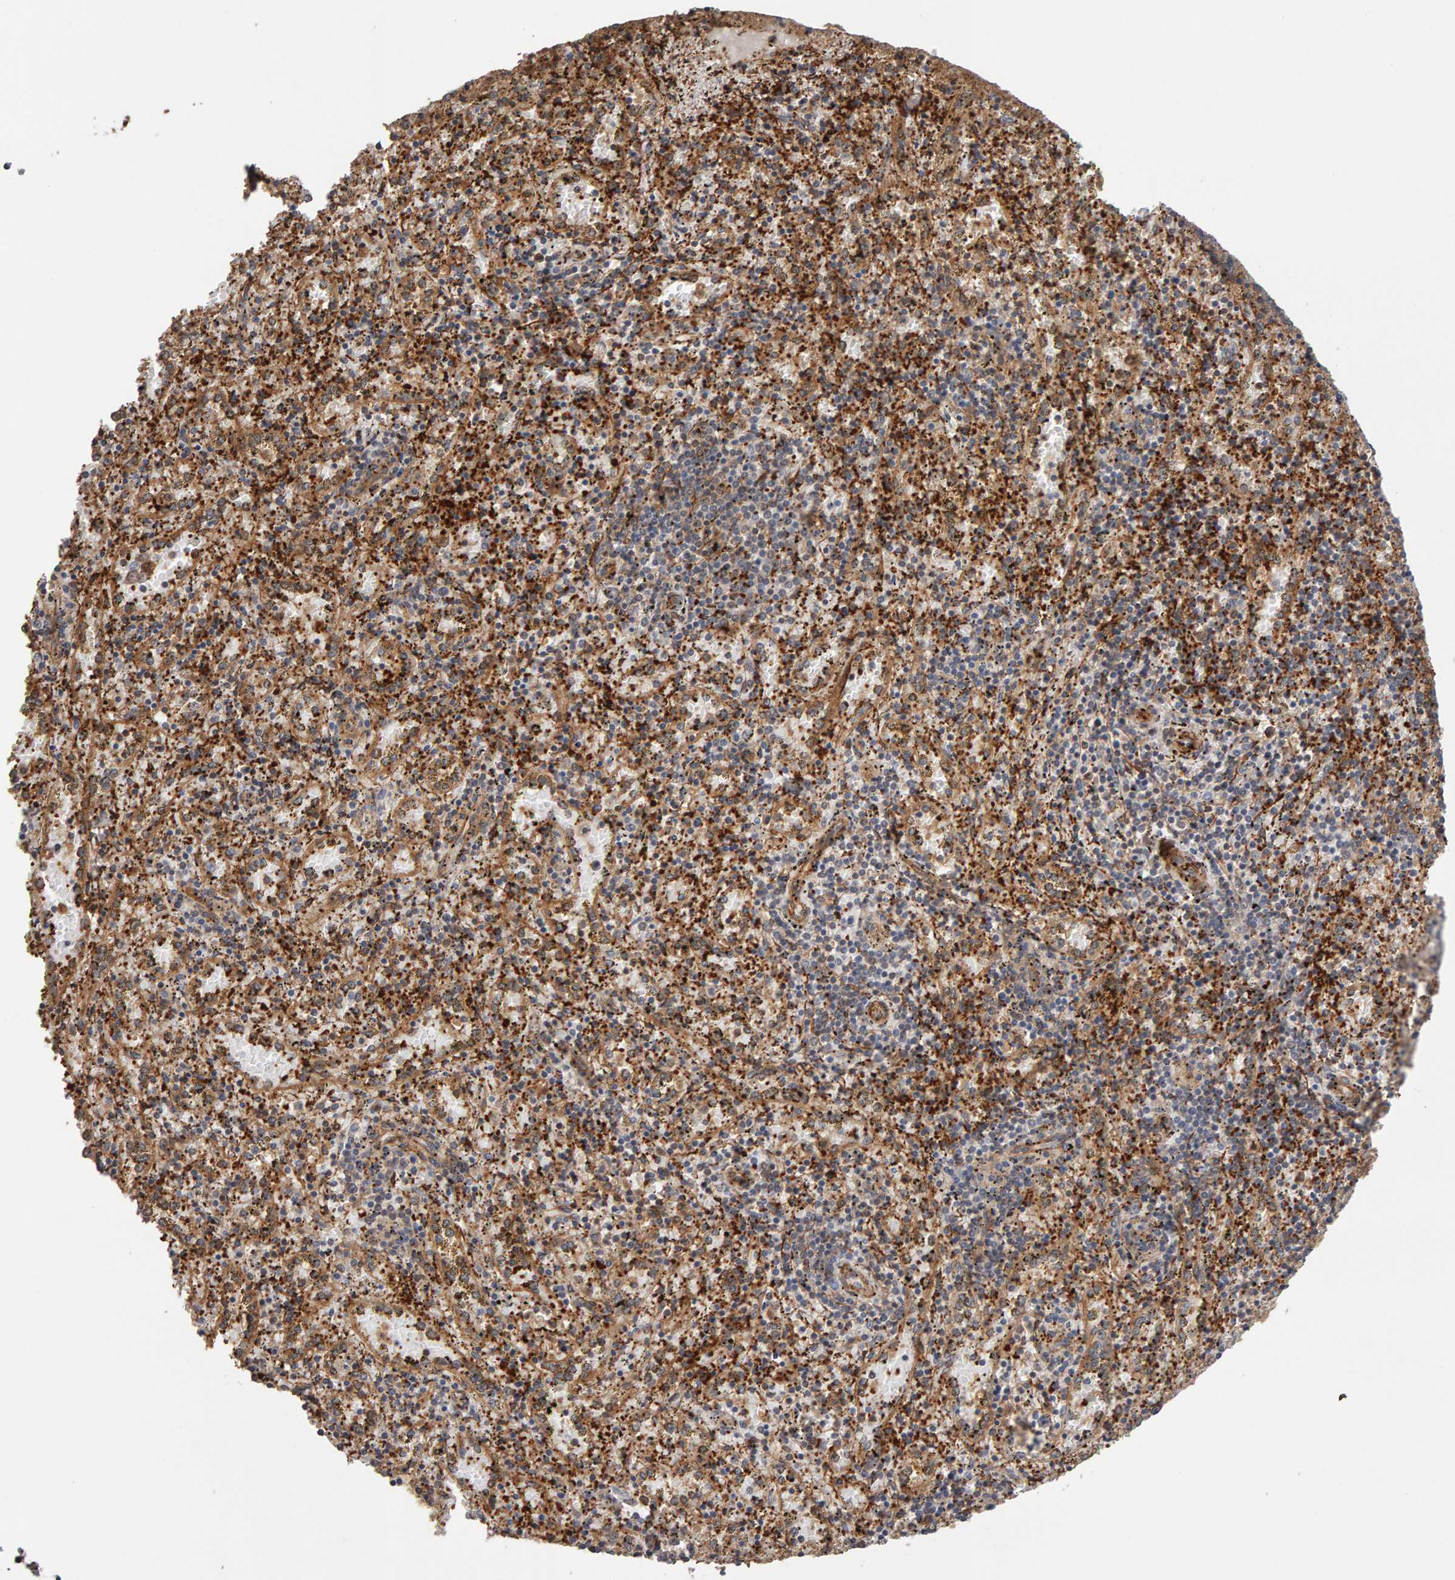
{"staining": {"intensity": "moderate", "quantity": "25%-75%", "location": "cytoplasmic/membranous"}, "tissue": "spleen", "cell_type": "Cells in red pulp", "image_type": "normal", "snomed": [{"axis": "morphology", "description": "Normal tissue, NOS"}, {"axis": "topography", "description": "Spleen"}], "caption": "Immunohistochemistry (IHC) histopathology image of benign human spleen stained for a protein (brown), which reveals medium levels of moderate cytoplasmic/membranous staining in about 25%-75% of cells in red pulp.", "gene": "SYNRG", "patient": {"sex": "male", "age": 11}}